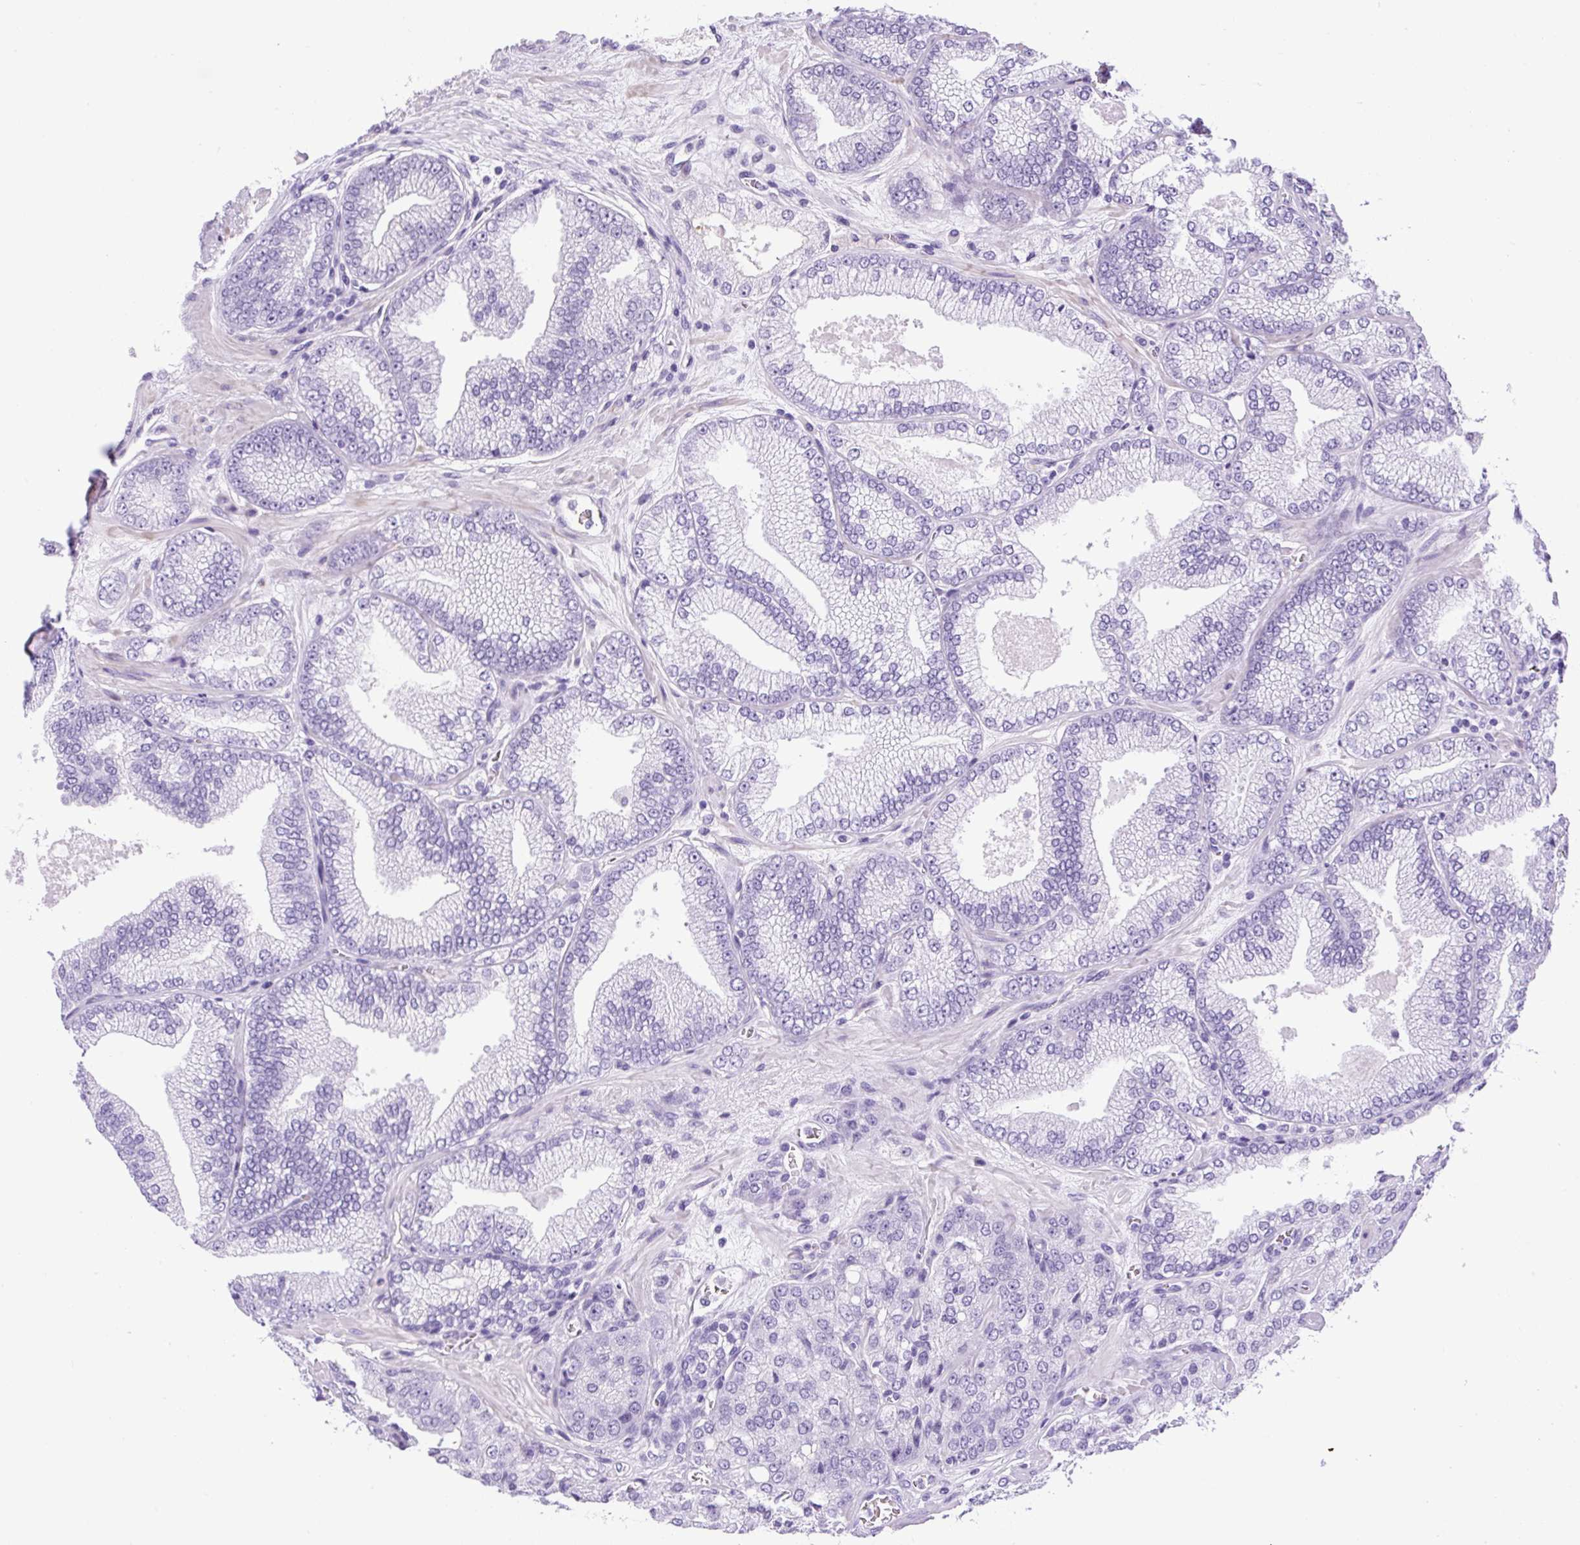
{"staining": {"intensity": "negative", "quantity": "none", "location": "none"}, "tissue": "prostate cancer", "cell_type": "Tumor cells", "image_type": "cancer", "snomed": [{"axis": "morphology", "description": "Adenocarcinoma, High grade"}, {"axis": "topography", "description": "Prostate"}], "caption": "Histopathology image shows no significant protein positivity in tumor cells of prostate cancer (adenocarcinoma (high-grade)).", "gene": "VWA7", "patient": {"sex": "male", "age": 68}}